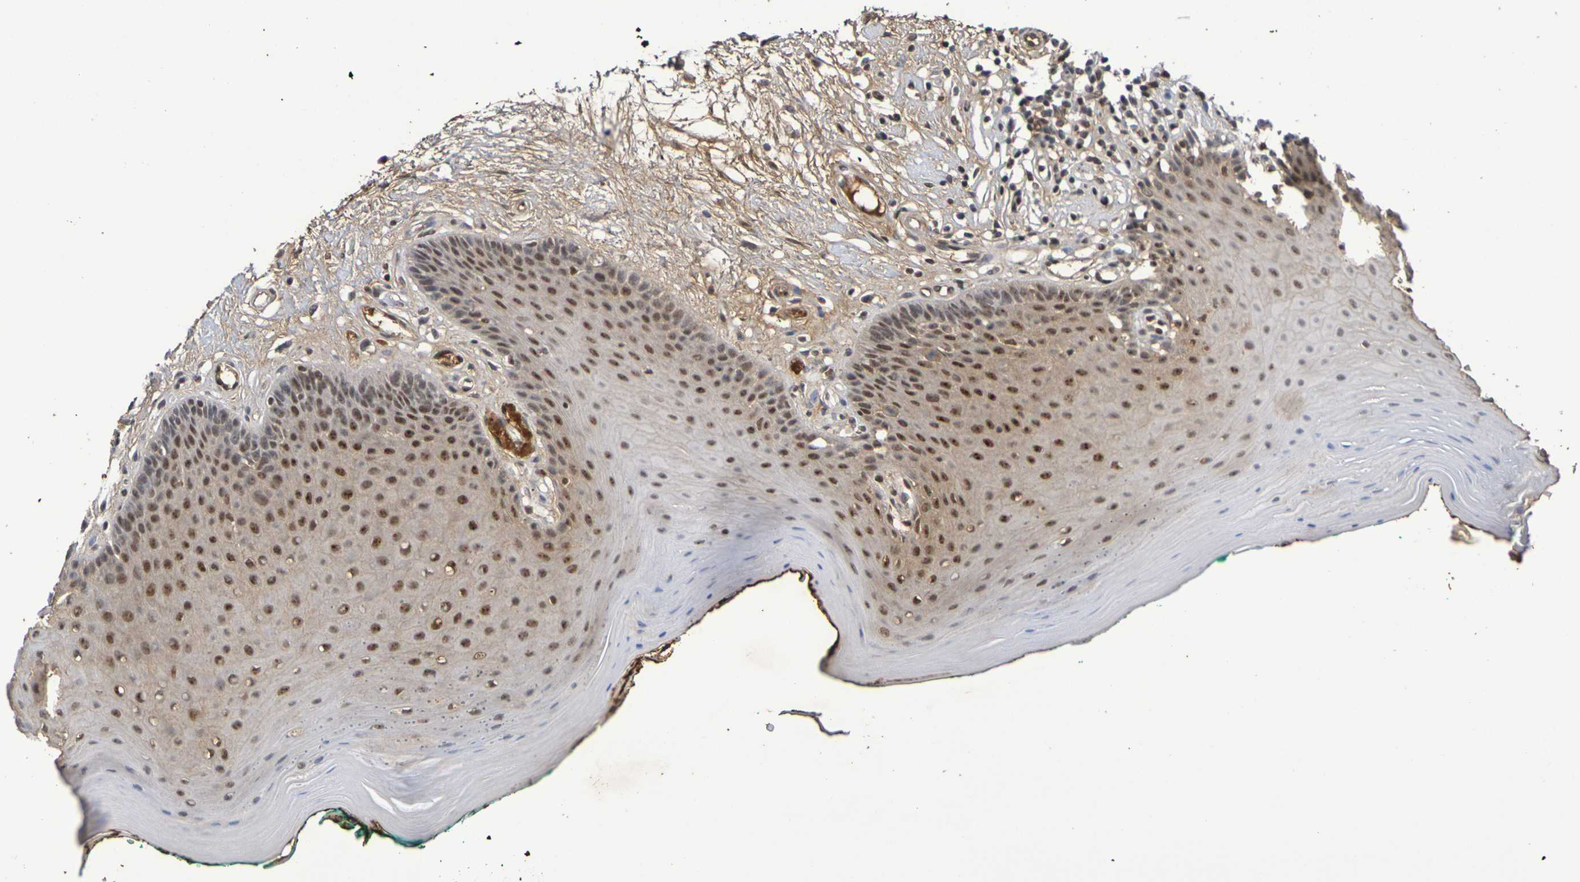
{"staining": {"intensity": "moderate", "quantity": ">75%", "location": "cytoplasmic/membranous,nuclear"}, "tissue": "oral mucosa", "cell_type": "Squamous epithelial cells", "image_type": "normal", "snomed": [{"axis": "morphology", "description": "Normal tissue, NOS"}, {"axis": "topography", "description": "Skeletal muscle"}, {"axis": "topography", "description": "Oral tissue"}], "caption": "Immunohistochemical staining of normal oral mucosa shows medium levels of moderate cytoplasmic/membranous,nuclear positivity in approximately >75% of squamous epithelial cells.", "gene": "TERF2", "patient": {"sex": "male", "age": 58}}